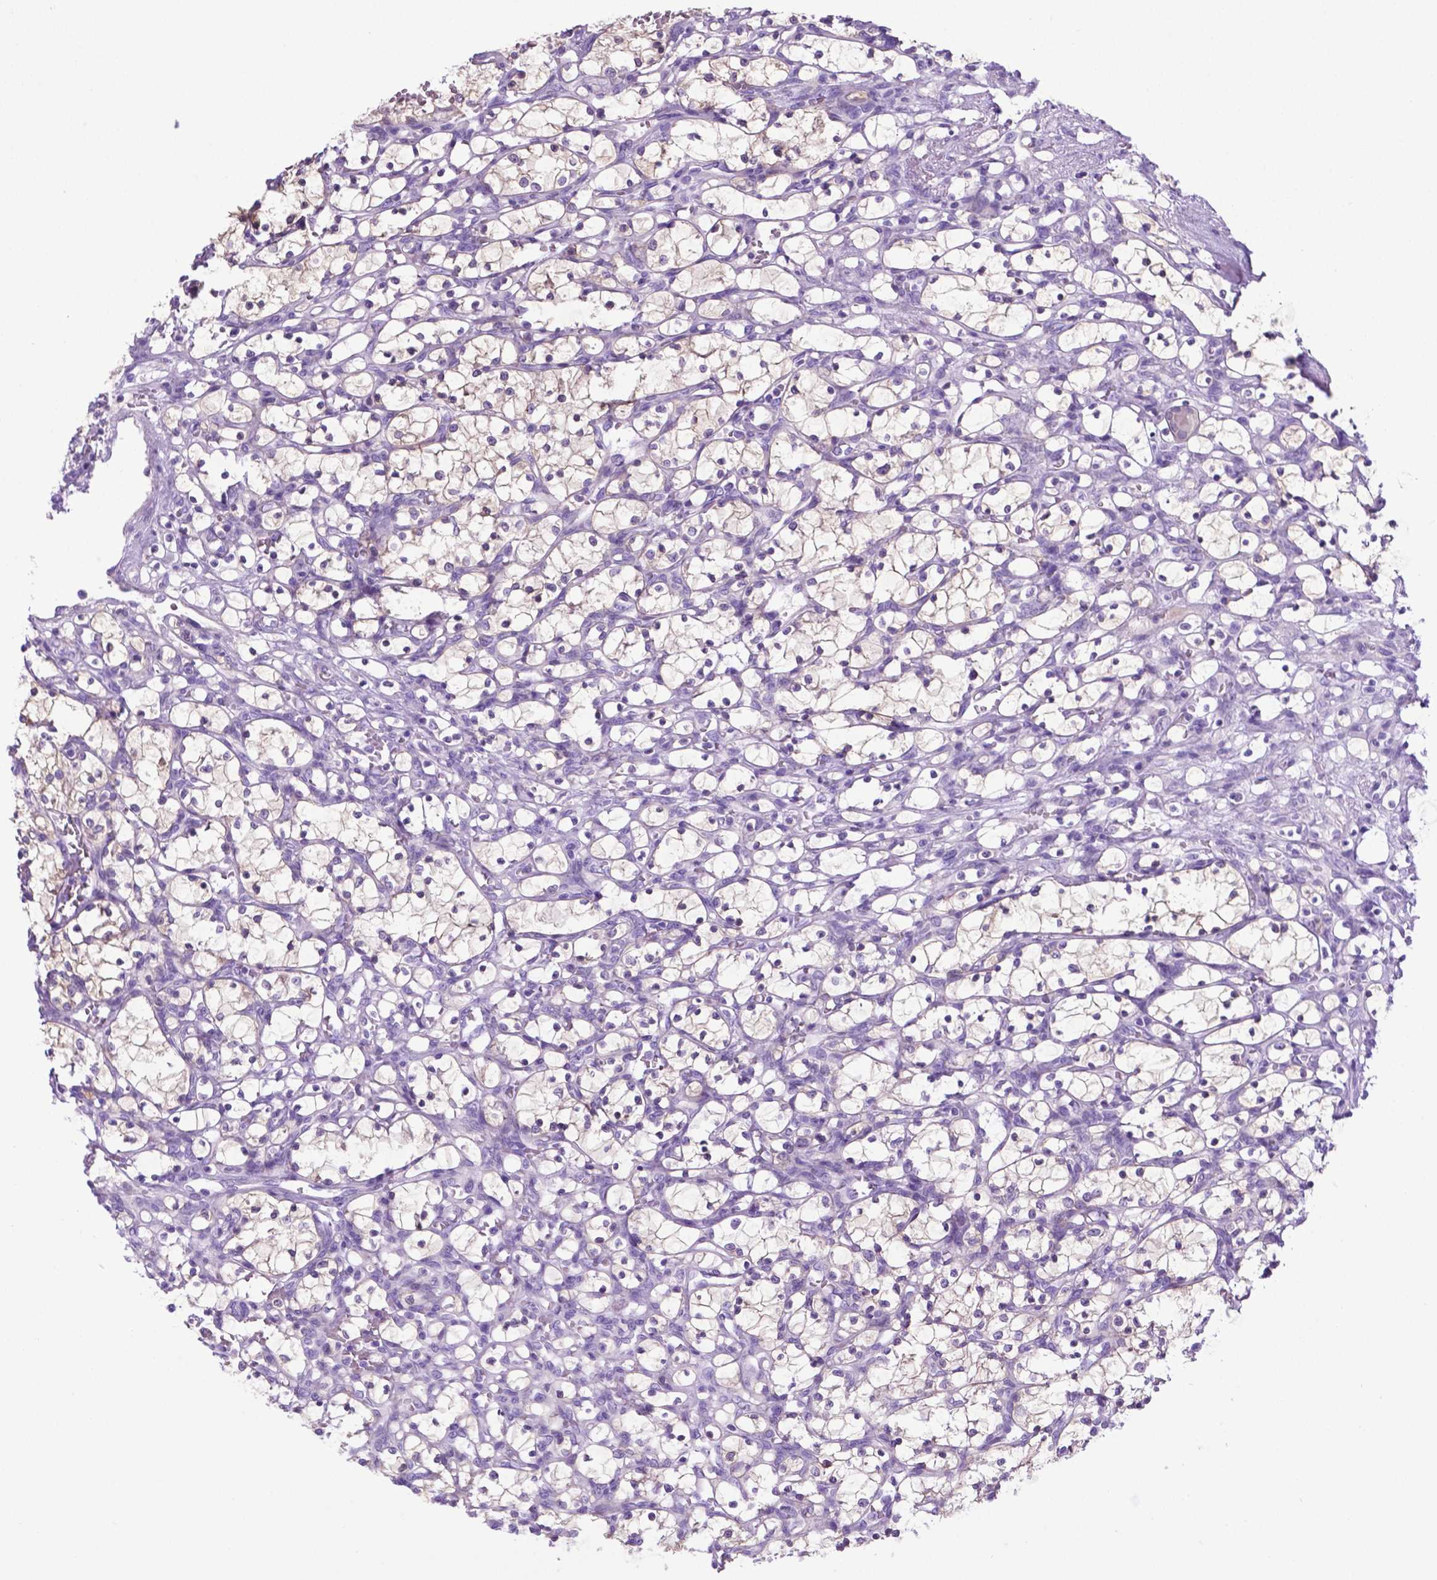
{"staining": {"intensity": "negative", "quantity": "none", "location": "none"}, "tissue": "renal cancer", "cell_type": "Tumor cells", "image_type": "cancer", "snomed": [{"axis": "morphology", "description": "Adenocarcinoma, NOS"}, {"axis": "topography", "description": "Kidney"}], "caption": "Tumor cells are negative for brown protein staining in renal adenocarcinoma.", "gene": "ADRA2B", "patient": {"sex": "female", "age": 69}}